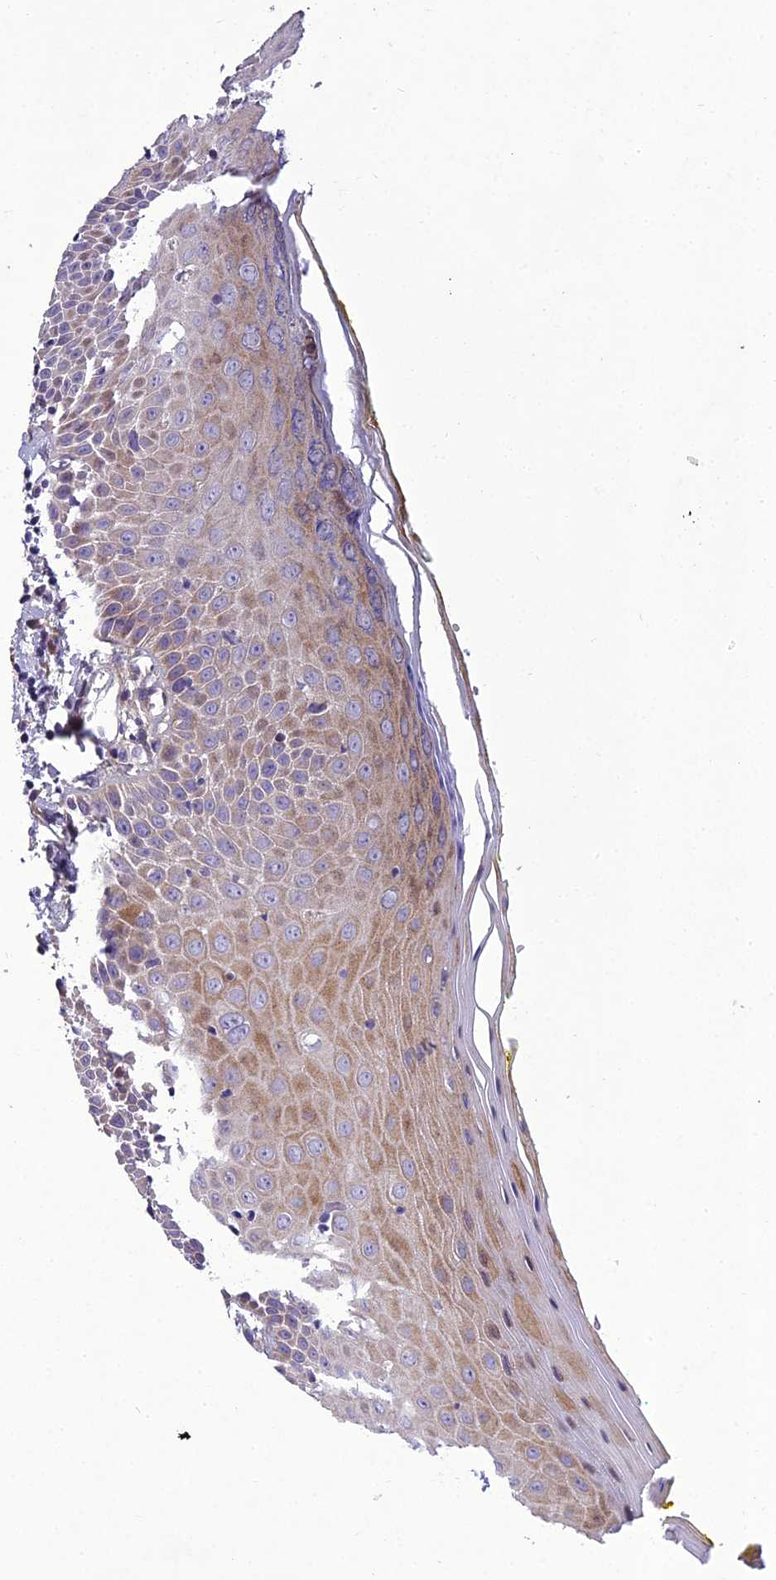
{"staining": {"intensity": "moderate", "quantity": ">75%", "location": "cytoplasmic/membranous"}, "tissue": "oral mucosa", "cell_type": "Squamous epithelial cells", "image_type": "normal", "snomed": [{"axis": "morphology", "description": "Normal tissue, NOS"}, {"axis": "morphology", "description": "Squamous cell carcinoma, NOS"}, {"axis": "topography", "description": "Oral tissue"}, {"axis": "topography", "description": "Head-Neck"}], "caption": "Immunohistochemical staining of unremarkable oral mucosa demonstrates medium levels of moderate cytoplasmic/membranous expression in about >75% of squamous epithelial cells.", "gene": "ADIPOR2", "patient": {"sex": "female", "age": 70}}